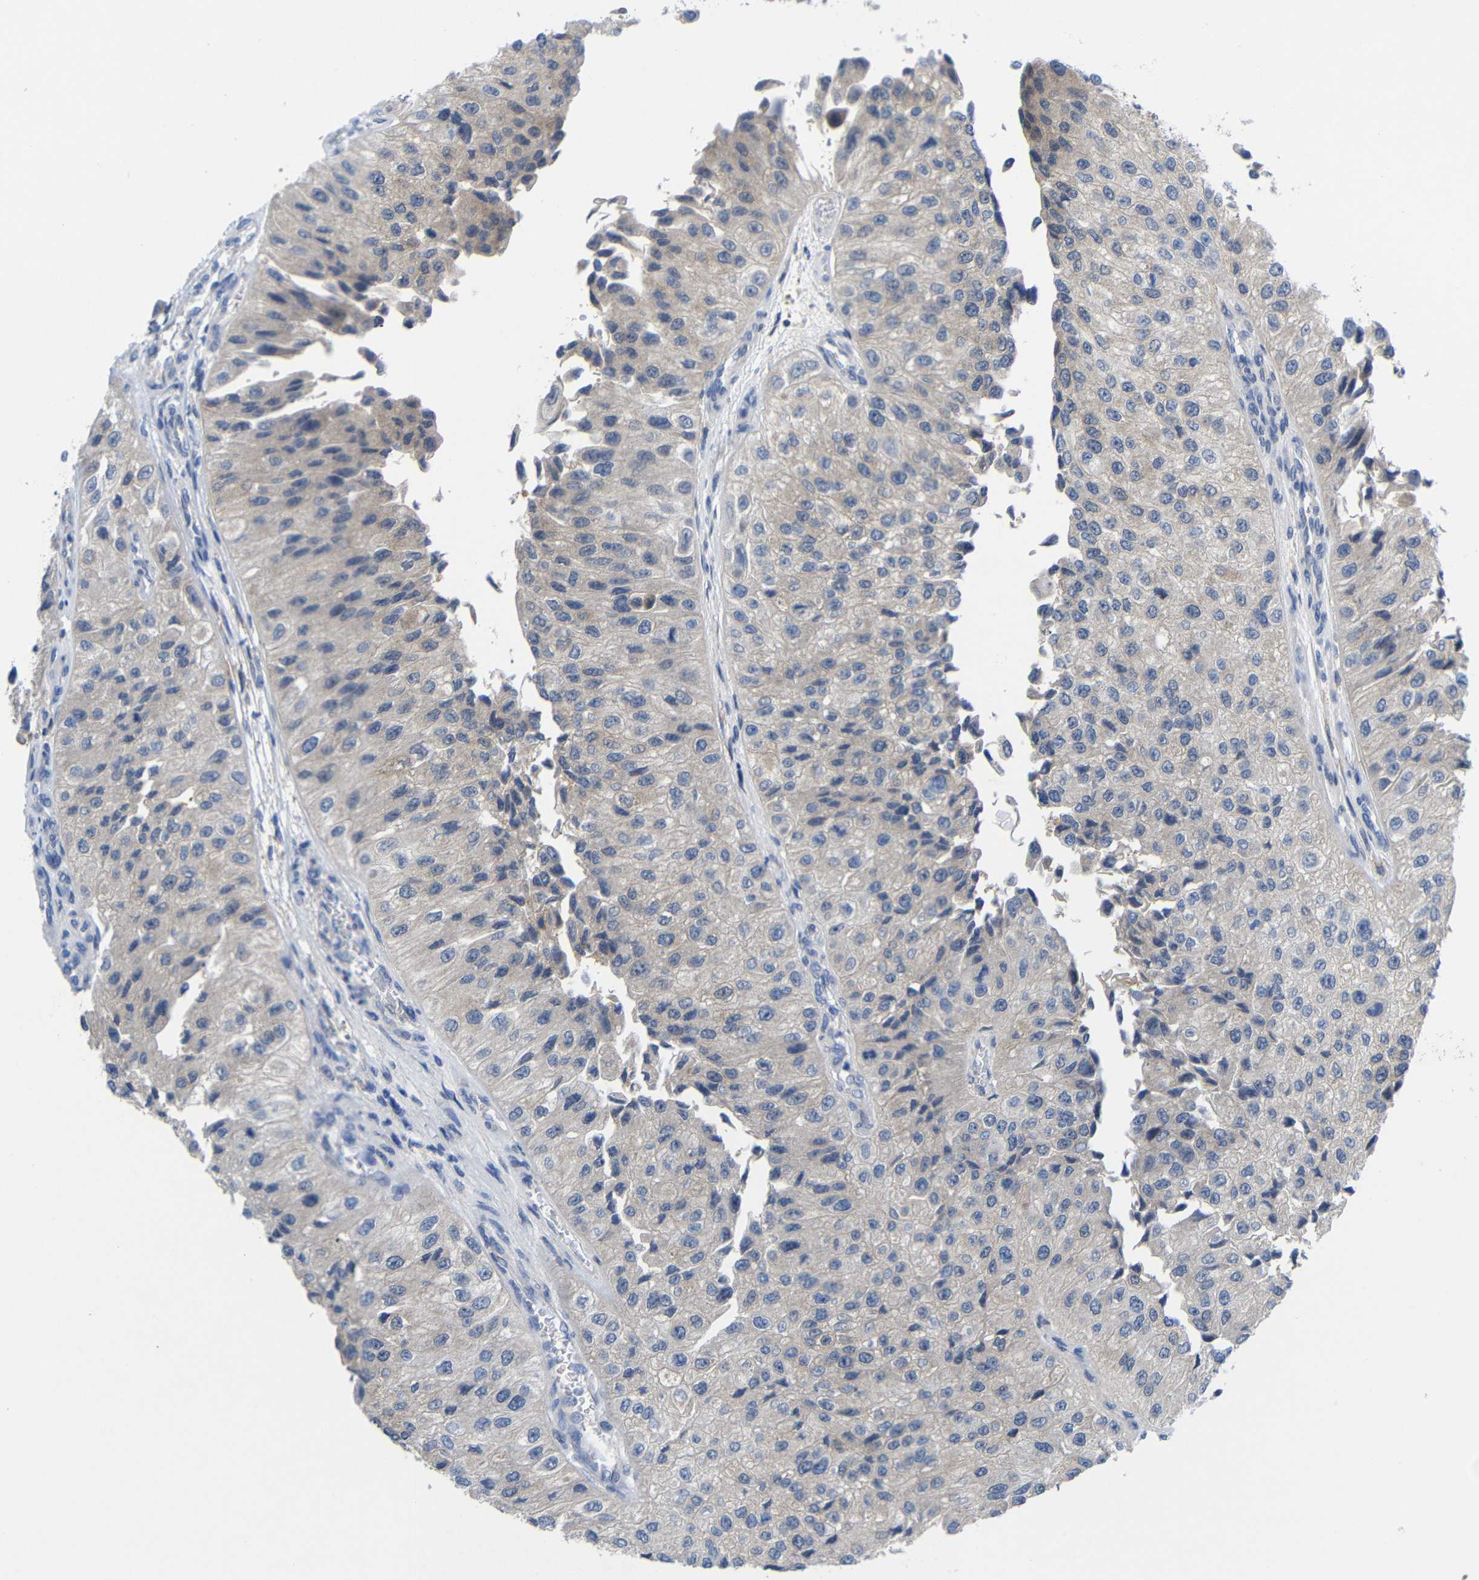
{"staining": {"intensity": "weak", "quantity": "25%-75%", "location": "cytoplasmic/membranous"}, "tissue": "urothelial cancer", "cell_type": "Tumor cells", "image_type": "cancer", "snomed": [{"axis": "morphology", "description": "Urothelial carcinoma, High grade"}, {"axis": "topography", "description": "Kidney"}, {"axis": "topography", "description": "Urinary bladder"}], "caption": "This photomicrograph displays IHC staining of human high-grade urothelial carcinoma, with low weak cytoplasmic/membranous staining in approximately 25%-75% of tumor cells.", "gene": "PEBP1", "patient": {"sex": "male", "age": 77}}